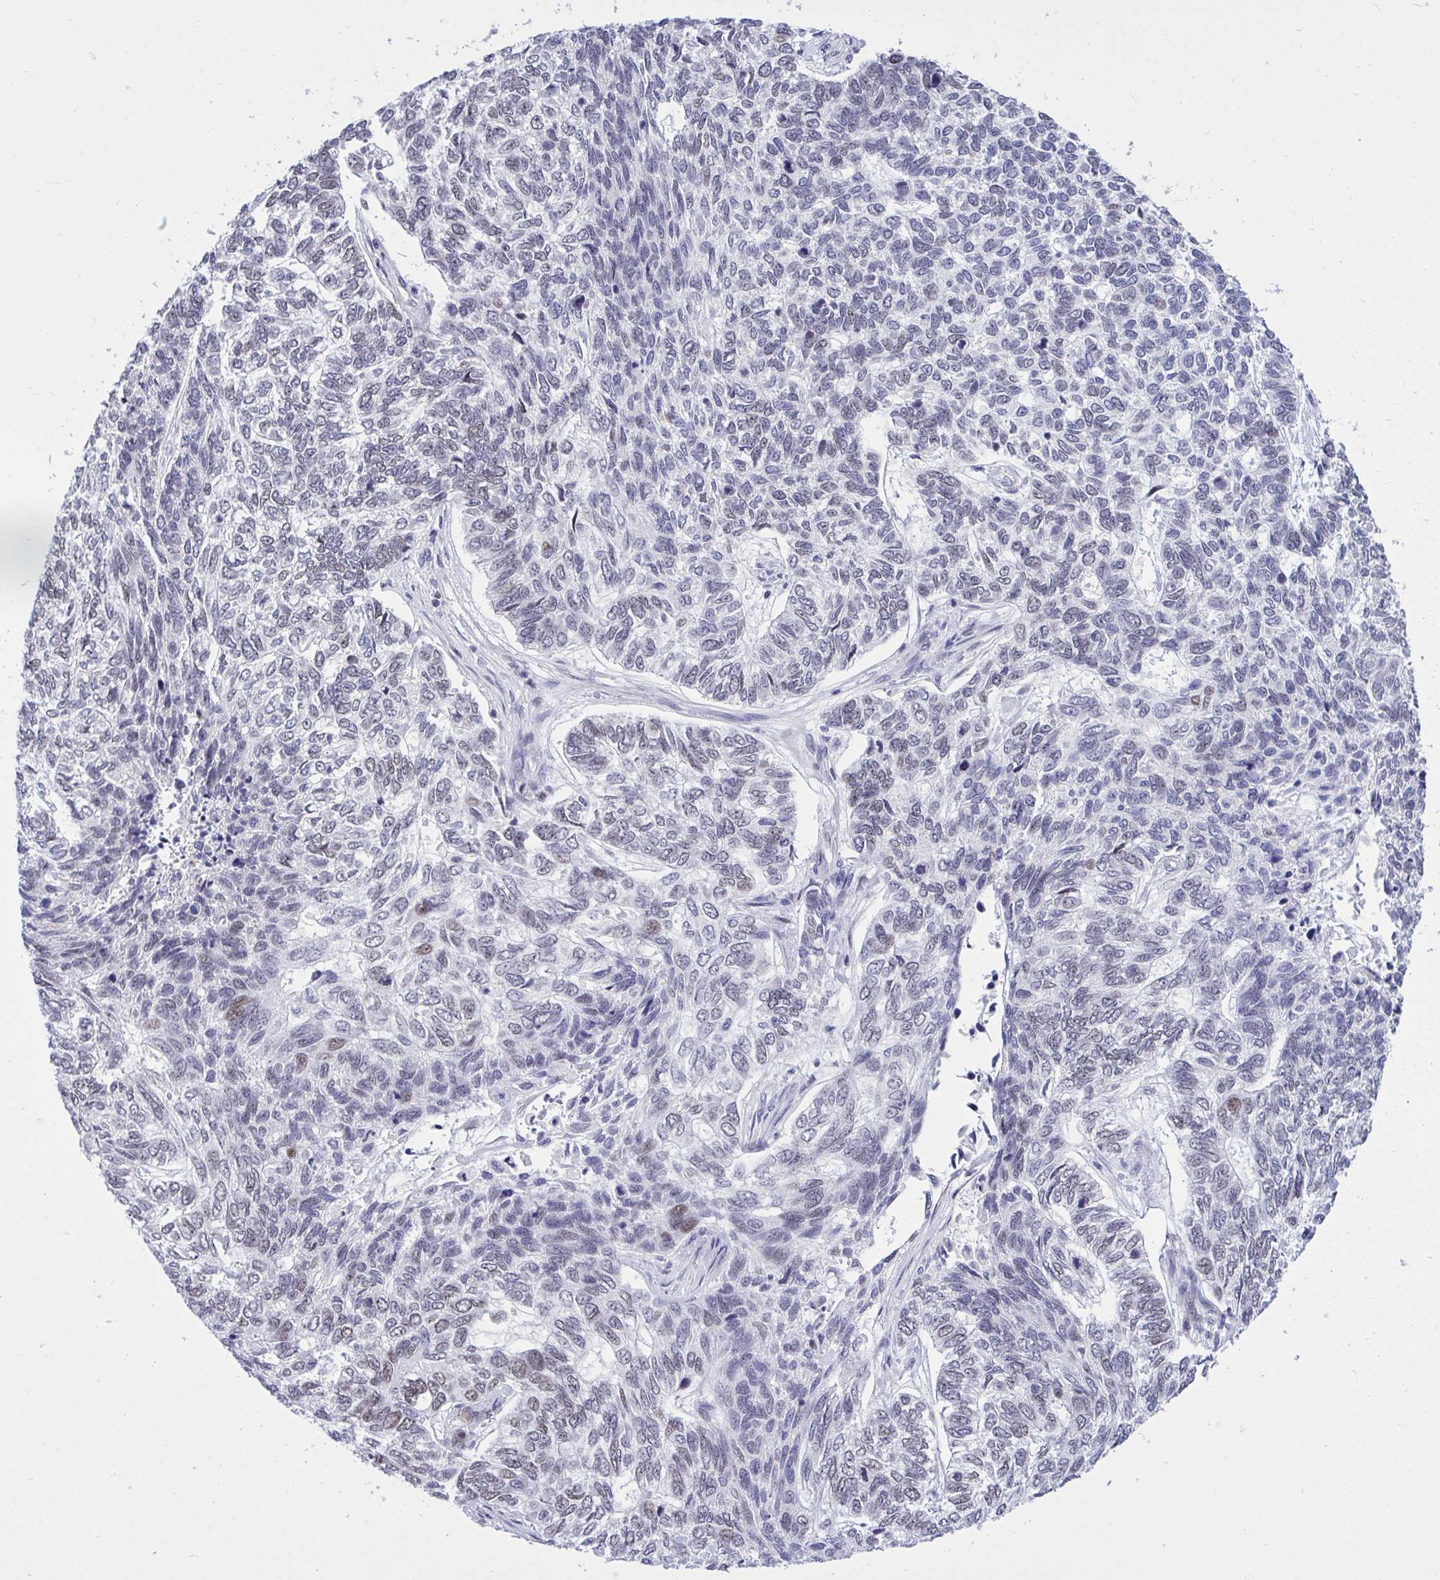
{"staining": {"intensity": "moderate", "quantity": "<25%", "location": "nuclear"}, "tissue": "skin cancer", "cell_type": "Tumor cells", "image_type": "cancer", "snomed": [{"axis": "morphology", "description": "Basal cell carcinoma"}, {"axis": "topography", "description": "Skin"}], "caption": "Tumor cells show moderate nuclear expression in about <25% of cells in skin basal cell carcinoma. The staining was performed using DAB (3,3'-diaminobenzidine), with brown indicating positive protein expression. Nuclei are stained blue with hematoxylin.", "gene": "C1QL2", "patient": {"sex": "female", "age": 65}}